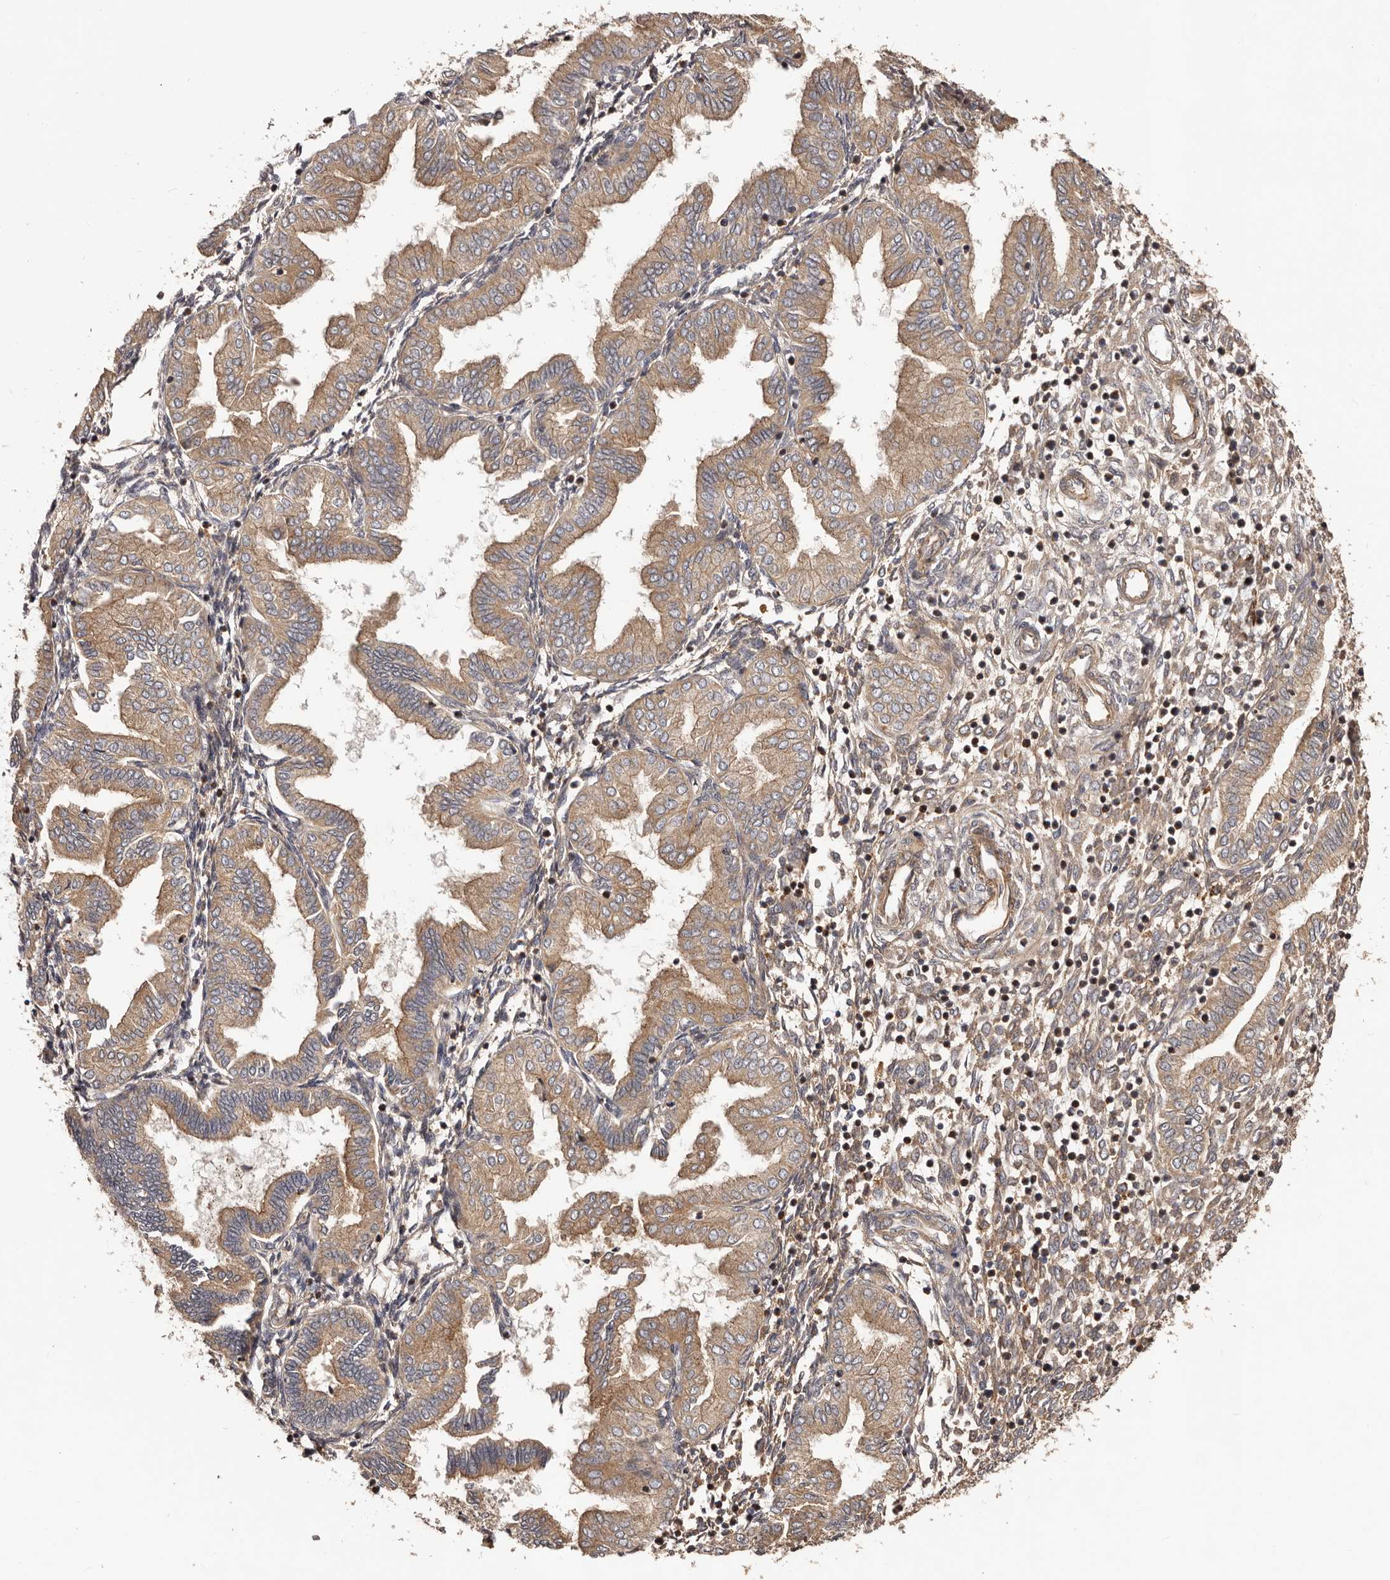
{"staining": {"intensity": "moderate", "quantity": ">75%", "location": "cytoplasmic/membranous"}, "tissue": "endometrium", "cell_type": "Cells in endometrial stroma", "image_type": "normal", "snomed": [{"axis": "morphology", "description": "Normal tissue, NOS"}, {"axis": "topography", "description": "Endometrium"}], "caption": "A histopathology image of human endometrium stained for a protein reveals moderate cytoplasmic/membranous brown staining in cells in endometrial stroma.", "gene": "GTPBP1", "patient": {"sex": "female", "age": 53}}